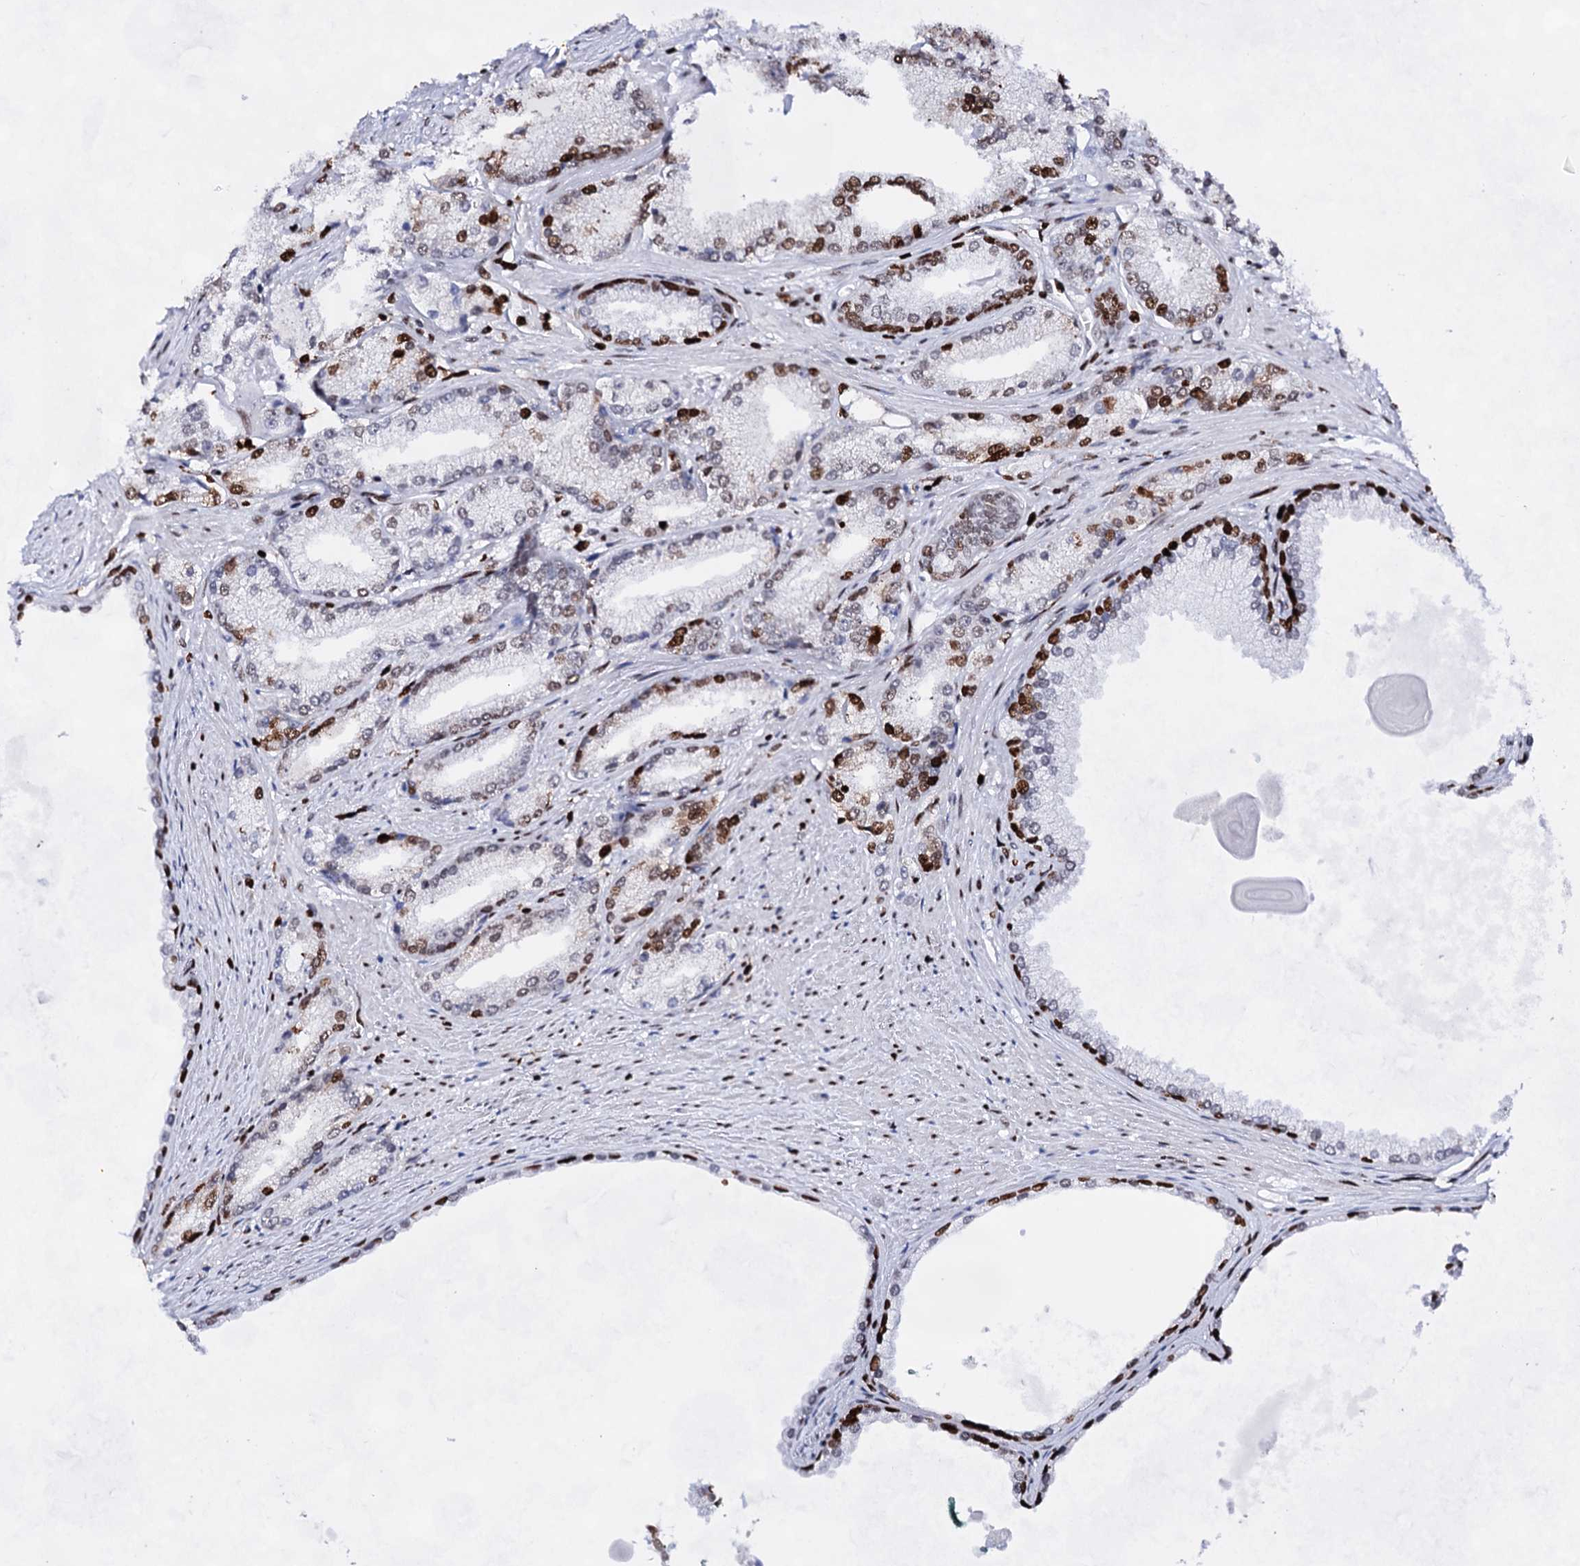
{"staining": {"intensity": "moderate", "quantity": "25%-75%", "location": "nuclear"}, "tissue": "prostate cancer", "cell_type": "Tumor cells", "image_type": "cancer", "snomed": [{"axis": "morphology", "description": "Adenocarcinoma, High grade"}, {"axis": "topography", "description": "Prostate"}], "caption": "Prostate cancer stained with DAB (3,3'-diaminobenzidine) IHC displays medium levels of moderate nuclear positivity in approximately 25%-75% of tumor cells. (Brightfield microscopy of DAB IHC at high magnification).", "gene": "HMGB2", "patient": {"sex": "male", "age": 66}}